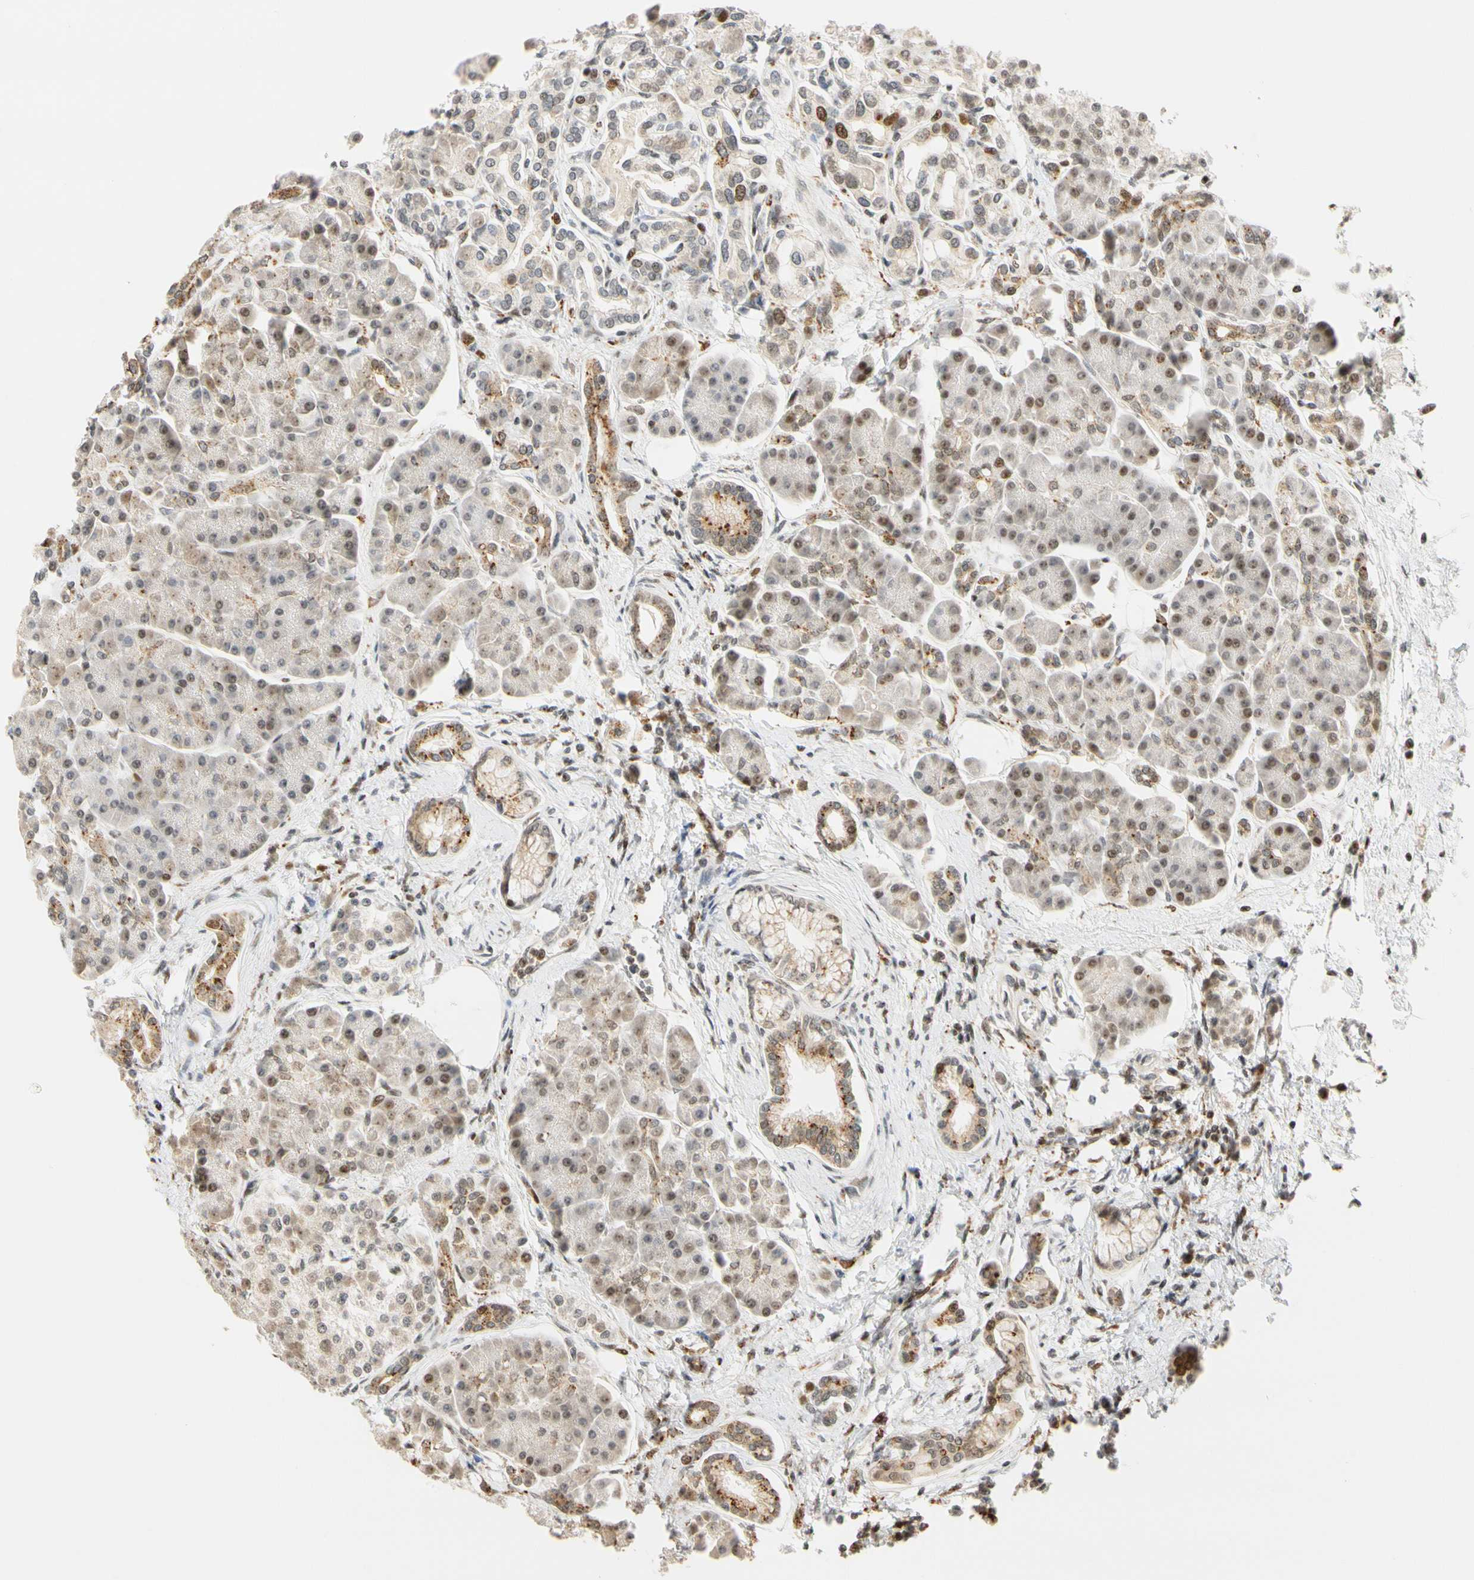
{"staining": {"intensity": "weak", "quantity": "25%-75%", "location": "cytoplasmic/membranous,nuclear"}, "tissue": "pancreas", "cell_type": "Exocrine glandular cells", "image_type": "normal", "snomed": [{"axis": "morphology", "description": "Normal tissue, NOS"}, {"axis": "topography", "description": "Pancreas"}], "caption": "Immunohistochemistry micrograph of benign pancreas stained for a protein (brown), which displays low levels of weak cytoplasmic/membranous,nuclear positivity in approximately 25%-75% of exocrine glandular cells.", "gene": "CDK7", "patient": {"sex": "female", "age": 70}}